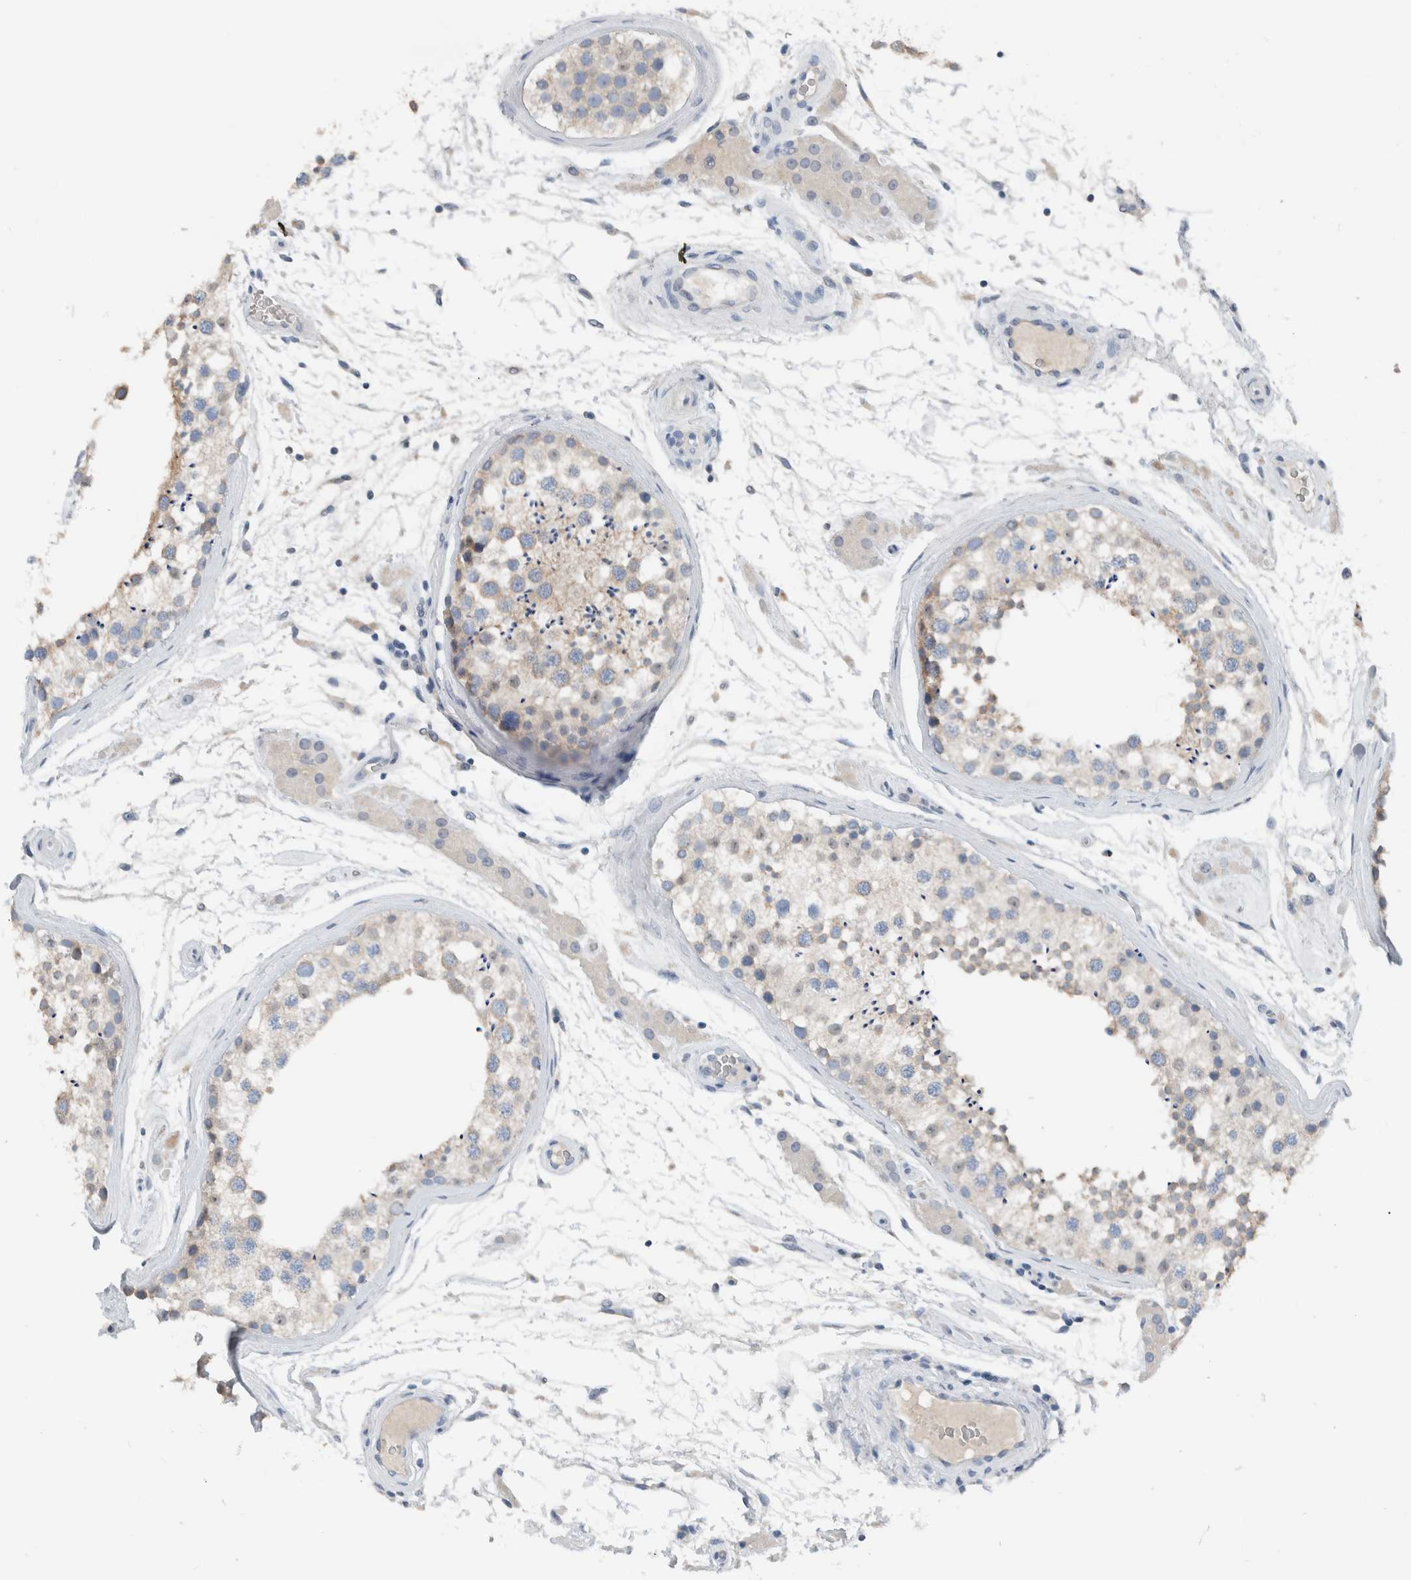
{"staining": {"intensity": "weak", "quantity": "25%-75%", "location": "cytoplasmic/membranous"}, "tissue": "testis", "cell_type": "Cells in seminiferous ducts", "image_type": "normal", "snomed": [{"axis": "morphology", "description": "Normal tissue, NOS"}, {"axis": "topography", "description": "Testis"}], "caption": "IHC histopathology image of unremarkable human testis stained for a protein (brown), which exhibits low levels of weak cytoplasmic/membranous positivity in approximately 25%-75% of cells in seminiferous ducts.", "gene": "DUOX1", "patient": {"sex": "male", "age": 46}}